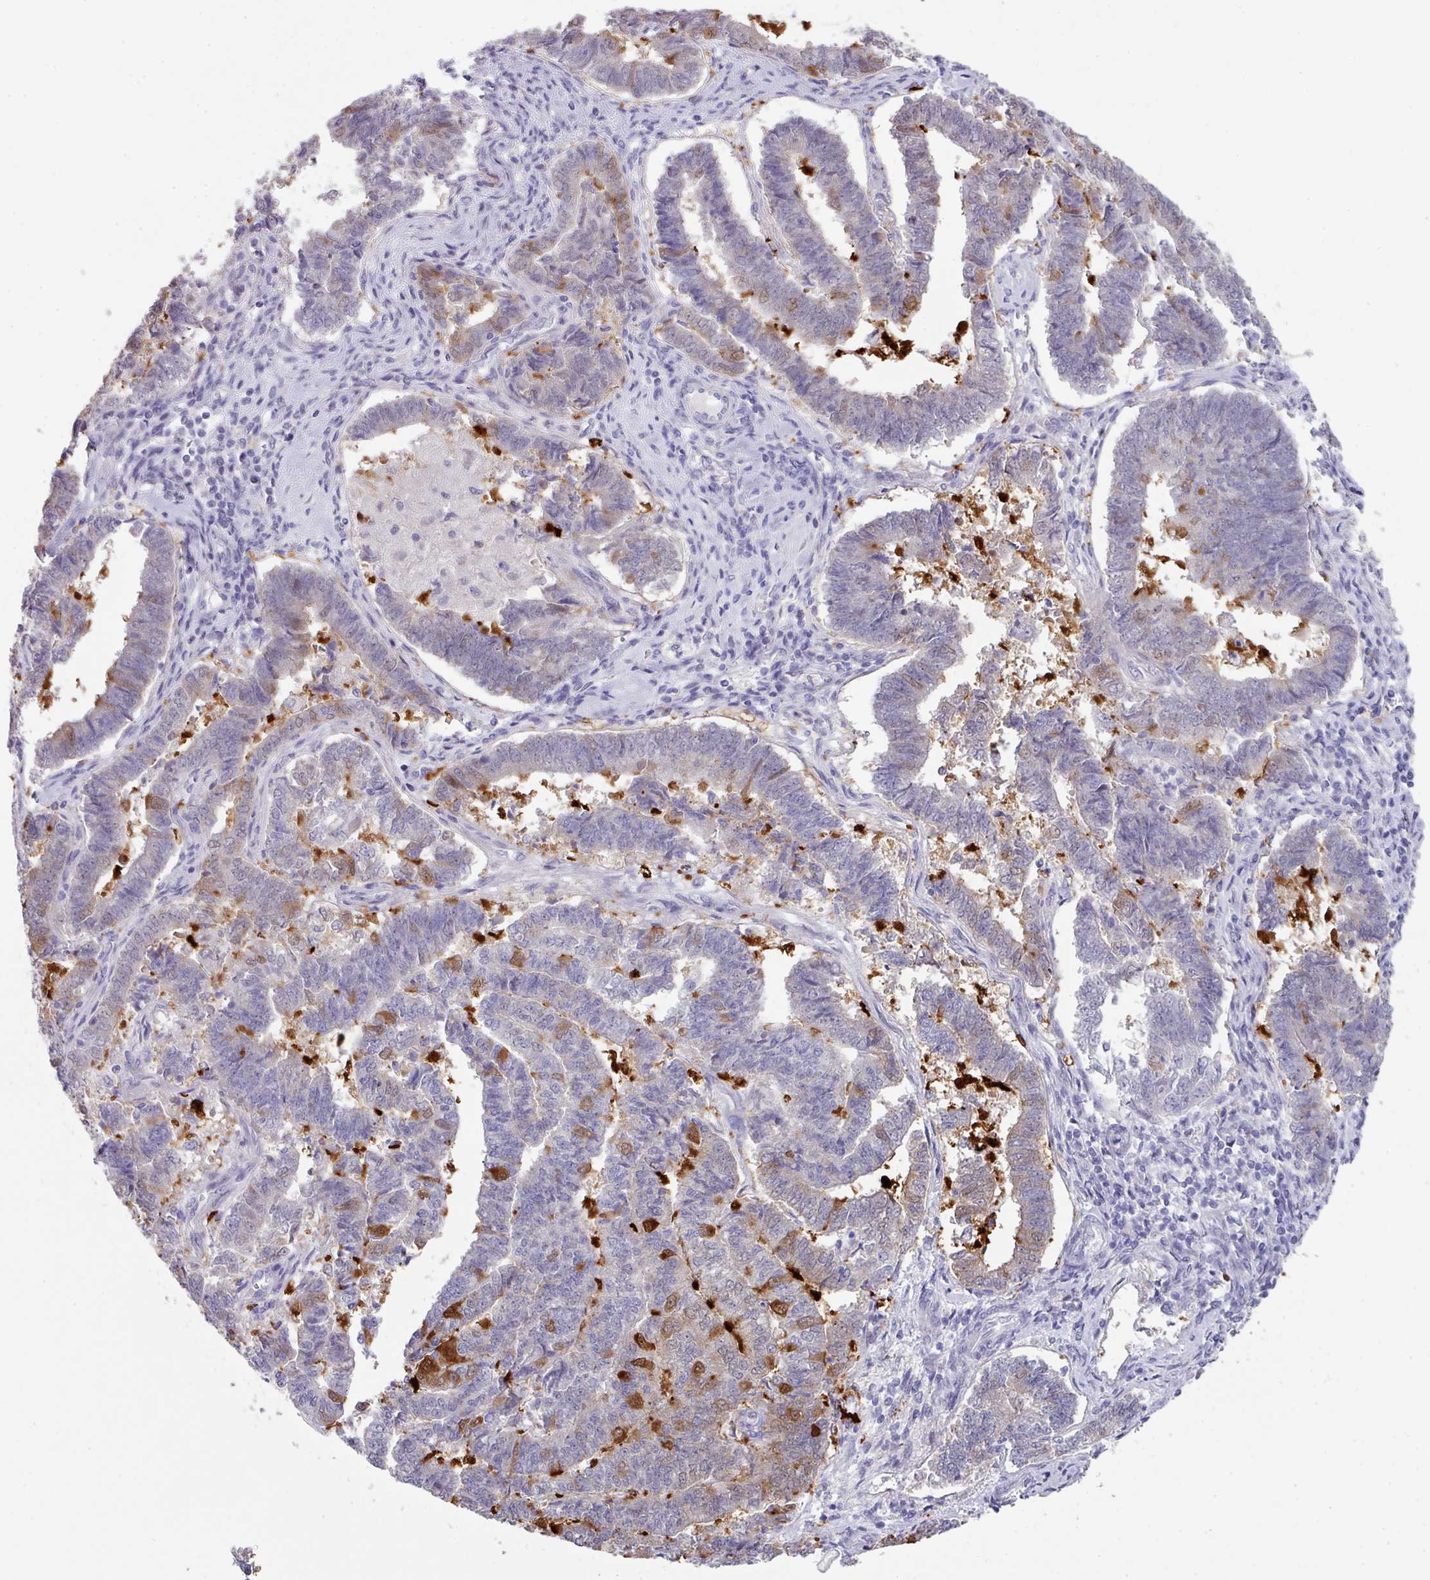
{"staining": {"intensity": "moderate", "quantity": "25%-75%", "location": "cytoplasmic/membranous"}, "tissue": "endometrial cancer", "cell_type": "Tumor cells", "image_type": "cancer", "snomed": [{"axis": "morphology", "description": "Adenocarcinoma, NOS"}, {"axis": "topography", "description": "Endometrium"}], "caption": "Tumor cells exhibit moderate cytoplasmic/membranous positivity in about 25%-75% of cells in endometrial adenocarcinoma.", "gene": "ANKRD13B", "patient": {"sex": "female", "age": 72}}